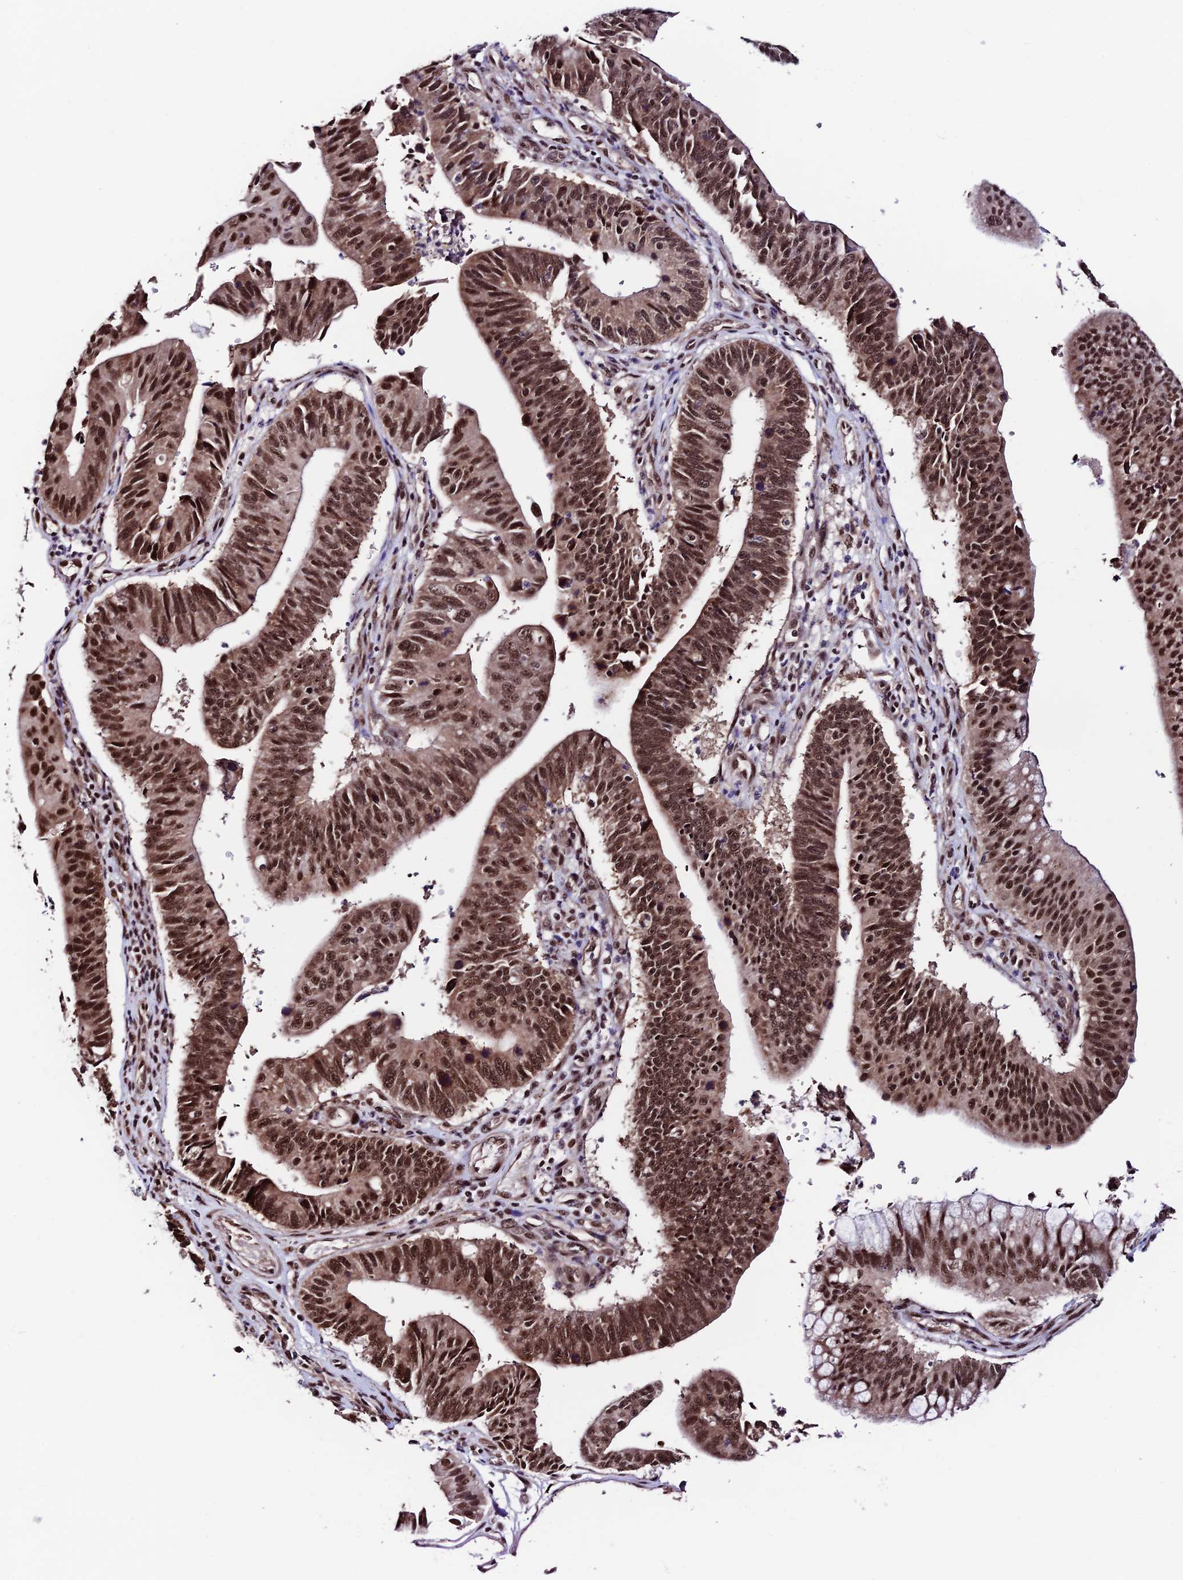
{"staining": {"intensity": "strong", "quantity": ">75%", "location": "cytoplasmic/membranous,nuclear"}, "tissue": "stomach cancer", "cell_type": "Tumor cells", "image_type": "cancer", "snomed": [{"axis": "morphology", "description": "Adenocarcinoma, NOS"}, {"axis": "topography", "description": "Stomach"}], "caption": "This is a photomicrograph of IHC staining of stomach adenocarcinoma, which shows strong expression in the cytoplasmic/membranous and nuclear of tumor cells.", "gene": "RBM42", "patient": {"sex": "male", "age": 59}}